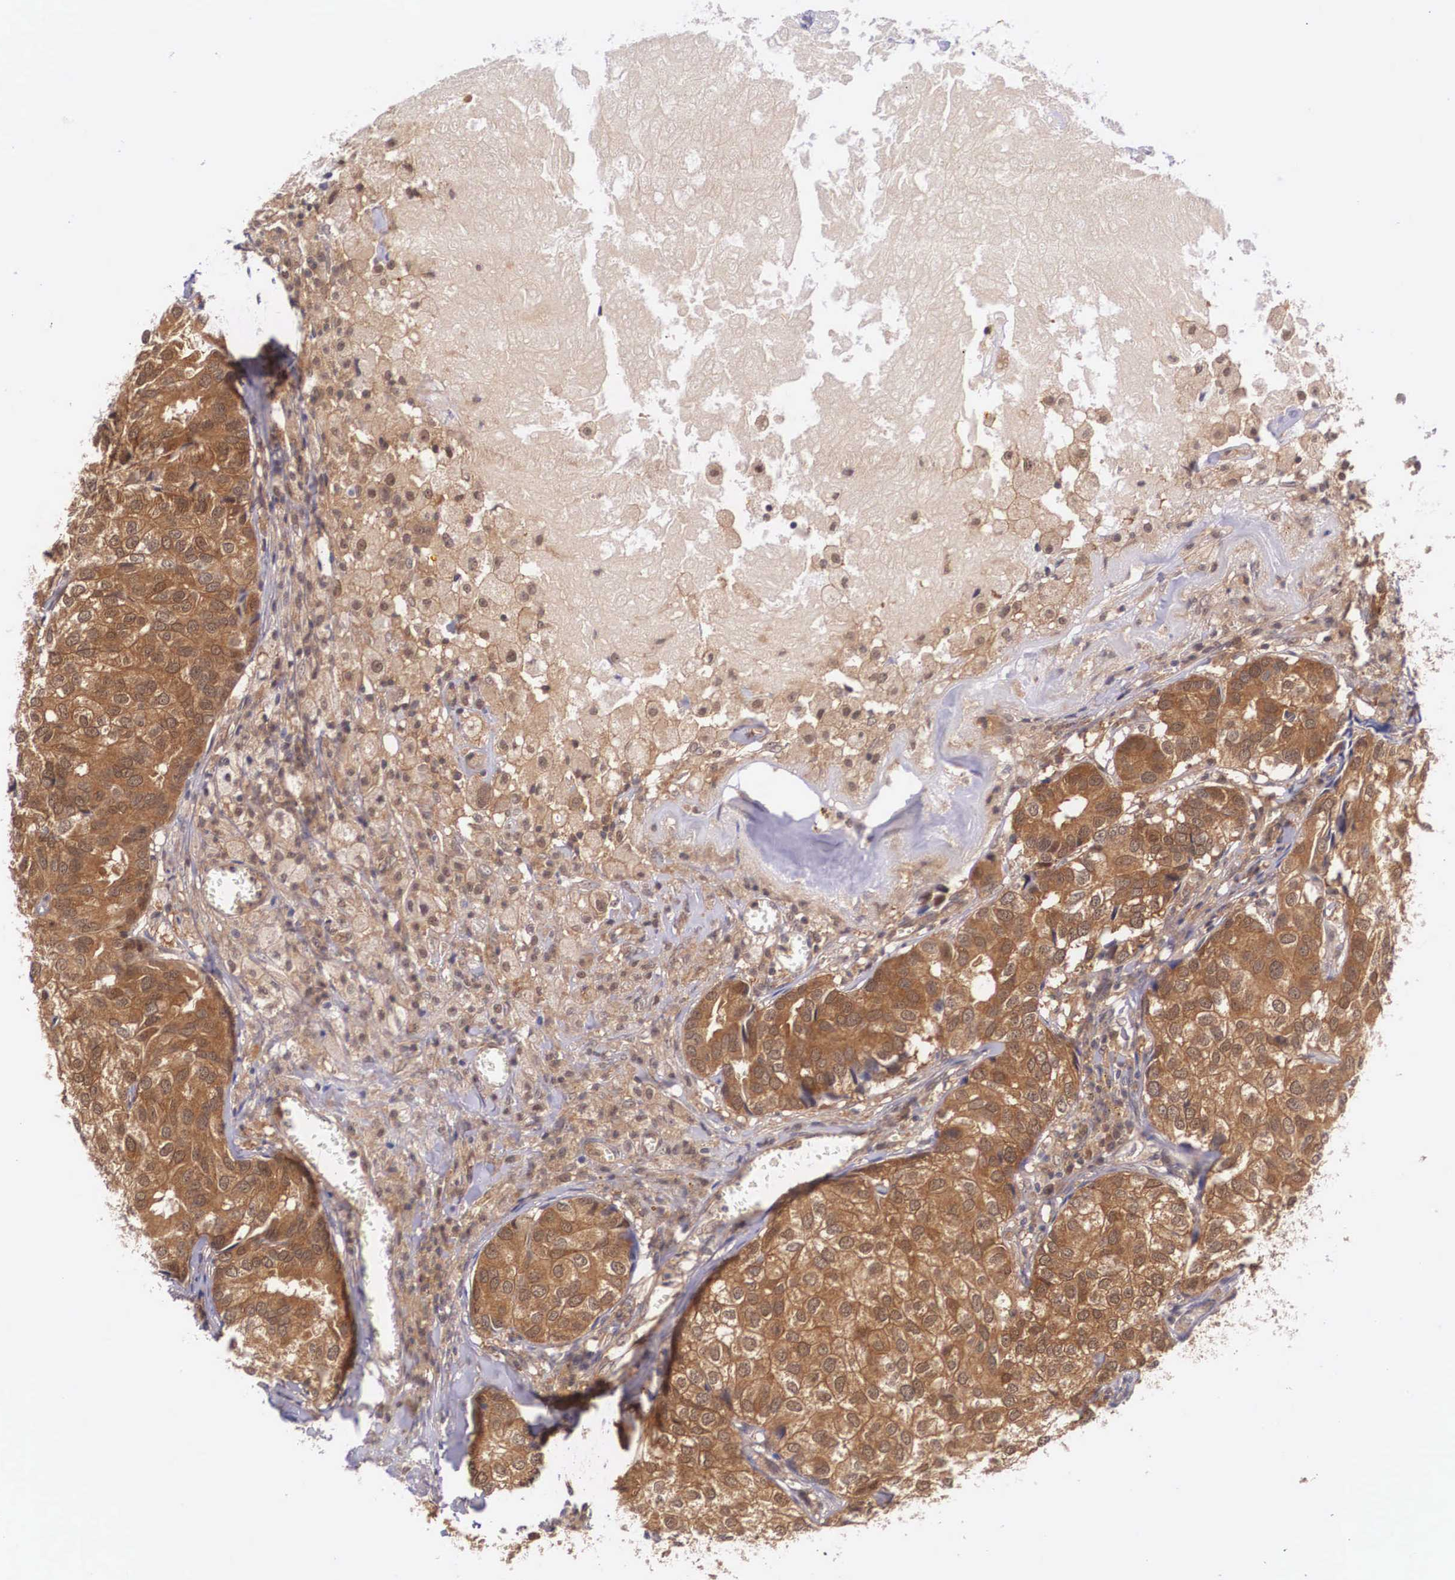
{"staining": {"intensity": "strong", "quantity": ">75%", "location": "cytoplasmic/membranous"}, "tissue": "breast cancer", "cell_type": "Tumor cells", "image_type": "cancer", "snomed": [{"axis": "morphology", "description": "Duct carcinoma"}, {"axis": "topography", "description": "Breast"}], "caption": "Breast invasive ductal carcinoma stained with IHC reveals strong cytoplasmic/membranous expression in approximately >75% of tumor cells.", "gene": "IGBP1", "patient": {"sex": "female", "age": 68}}